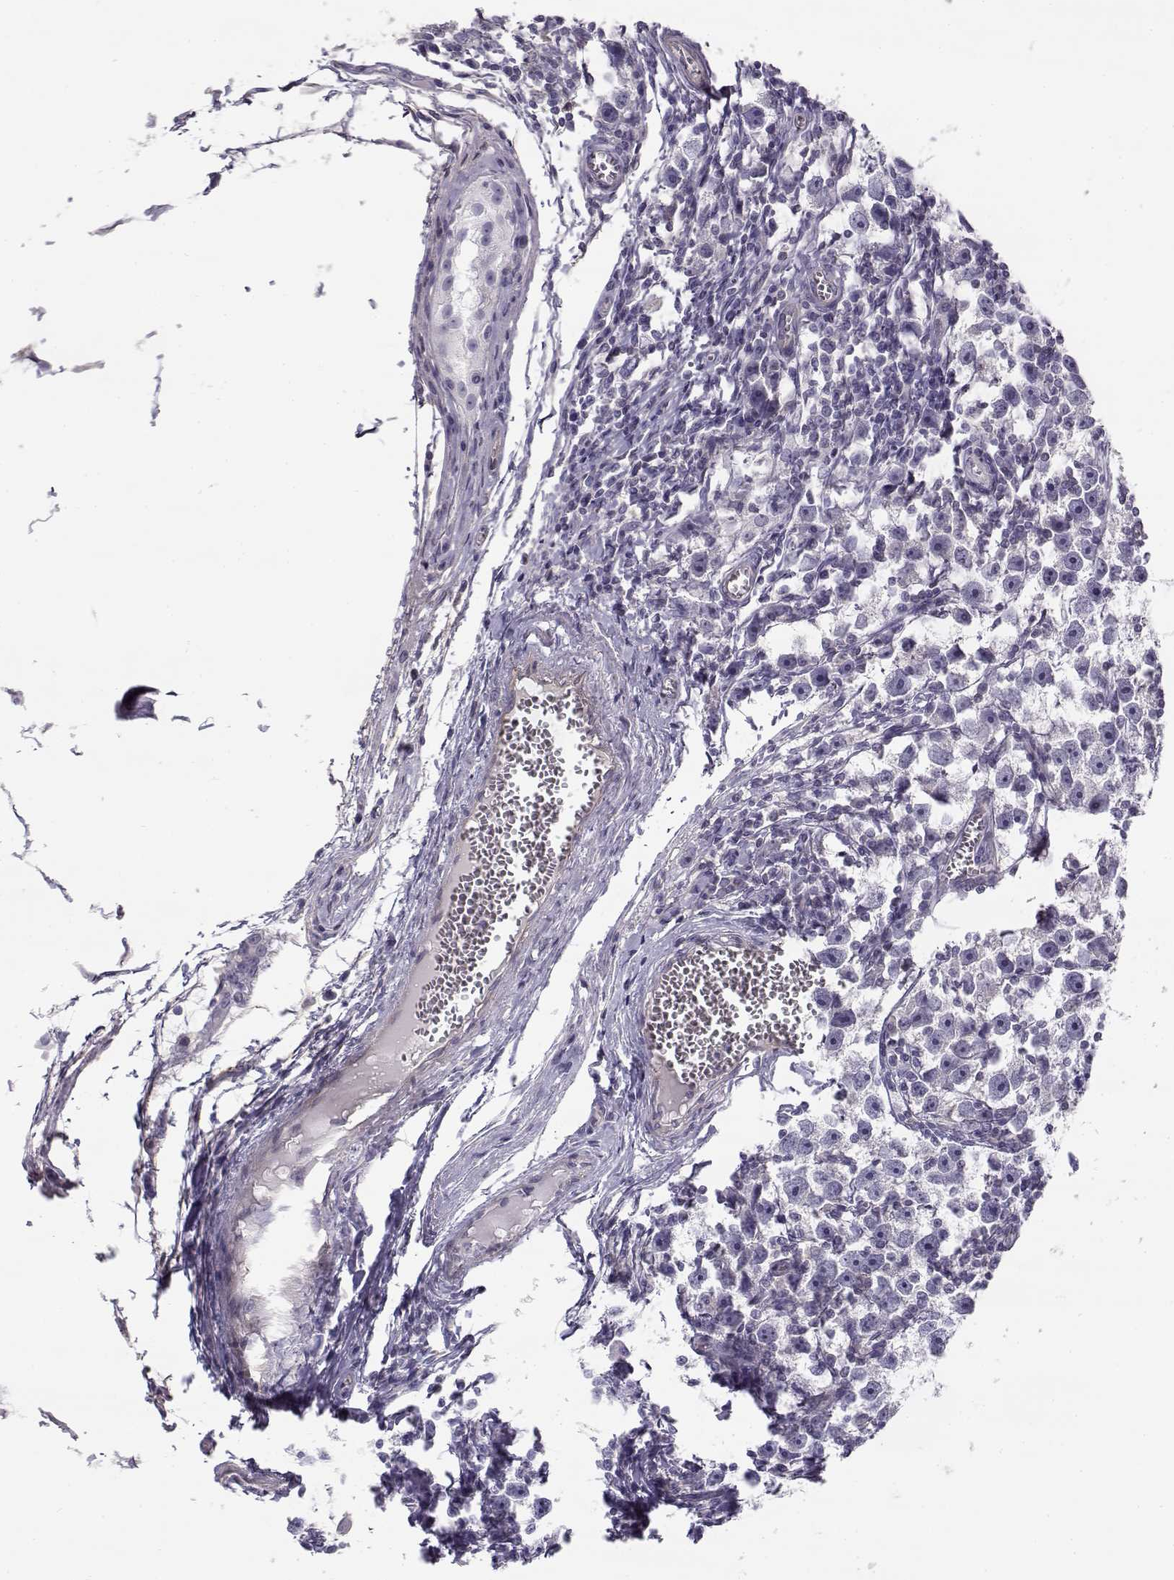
{"staining": {"intensity": "negative", "quantity": "none", "location": "none"}, "tissue": "testis cancer", "cell_type": "Tumor cells", "image_type": "cancer", "snomed": [{"axis": "morphology", "description": "Seminoma, NOS"}, {"axis": "topography", "description": "Testis"}], "caption": "There is no significant staining in tumor cells of seminoma (testis).", "gene": "MYO1A", "patient": {"sex": "male", "age": 30}}